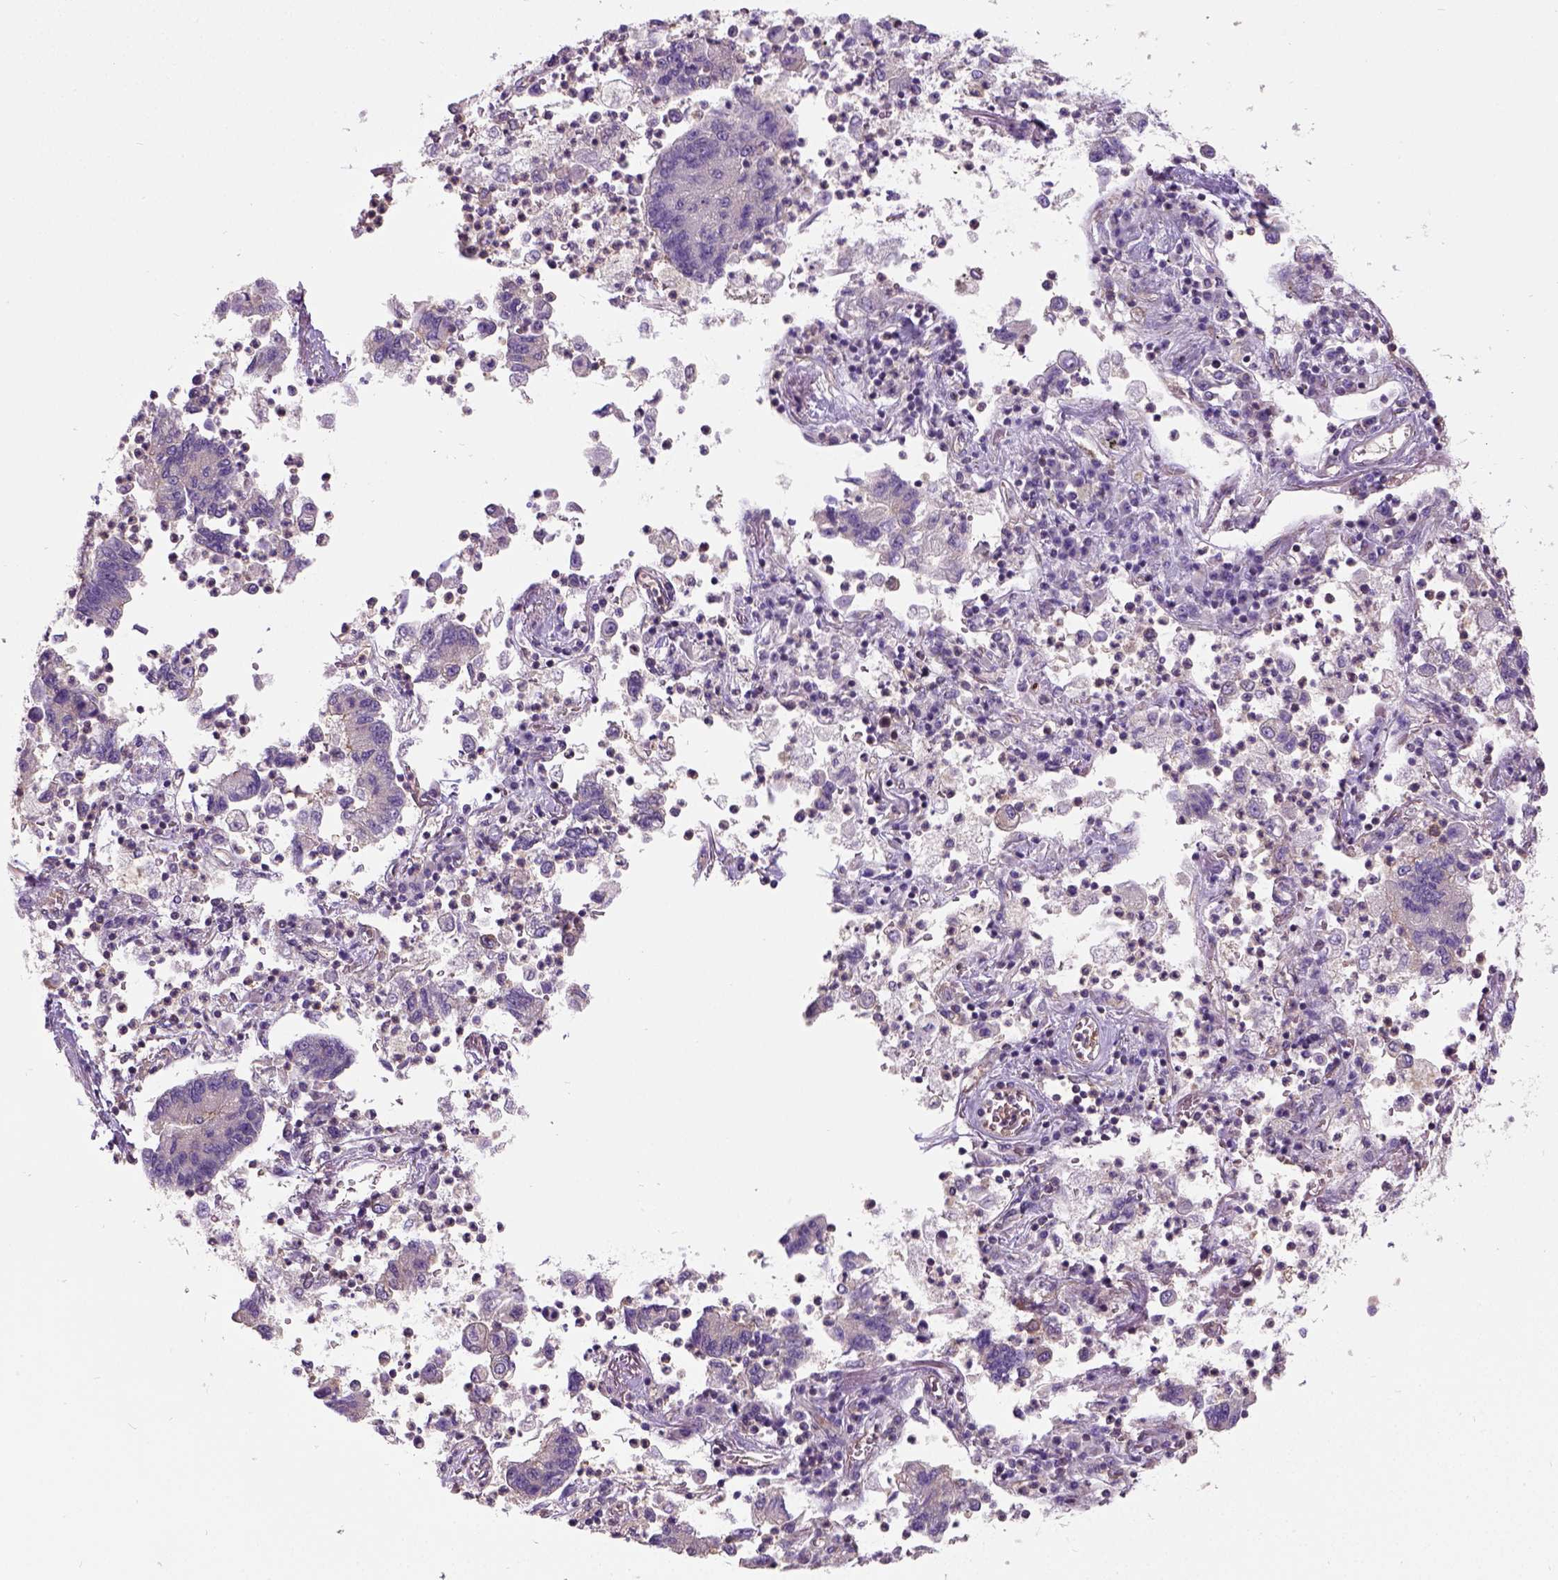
{"staining": {"intensity": "weak", "quantity": ">75%", "location": "cytoplasmic/membranous"}, "tissue": "lung cancer", "cell_type": "Tumor cells", "image_type": "cancer", "snomed": [{"axis": "morphology", "description": "Adenocarcinoma, NOS"}, {"axis": "topography", "description": "Lung"}], "caption": "Immunohistochemical staining of lung cancer (adenocarcinoma) displays low levels of weak cytoplasmic/membranous protein positivity in approximately >75% of tumor cells.", "gene": "CRACR2A", "patient": {"sex": "female", "age": 57}}